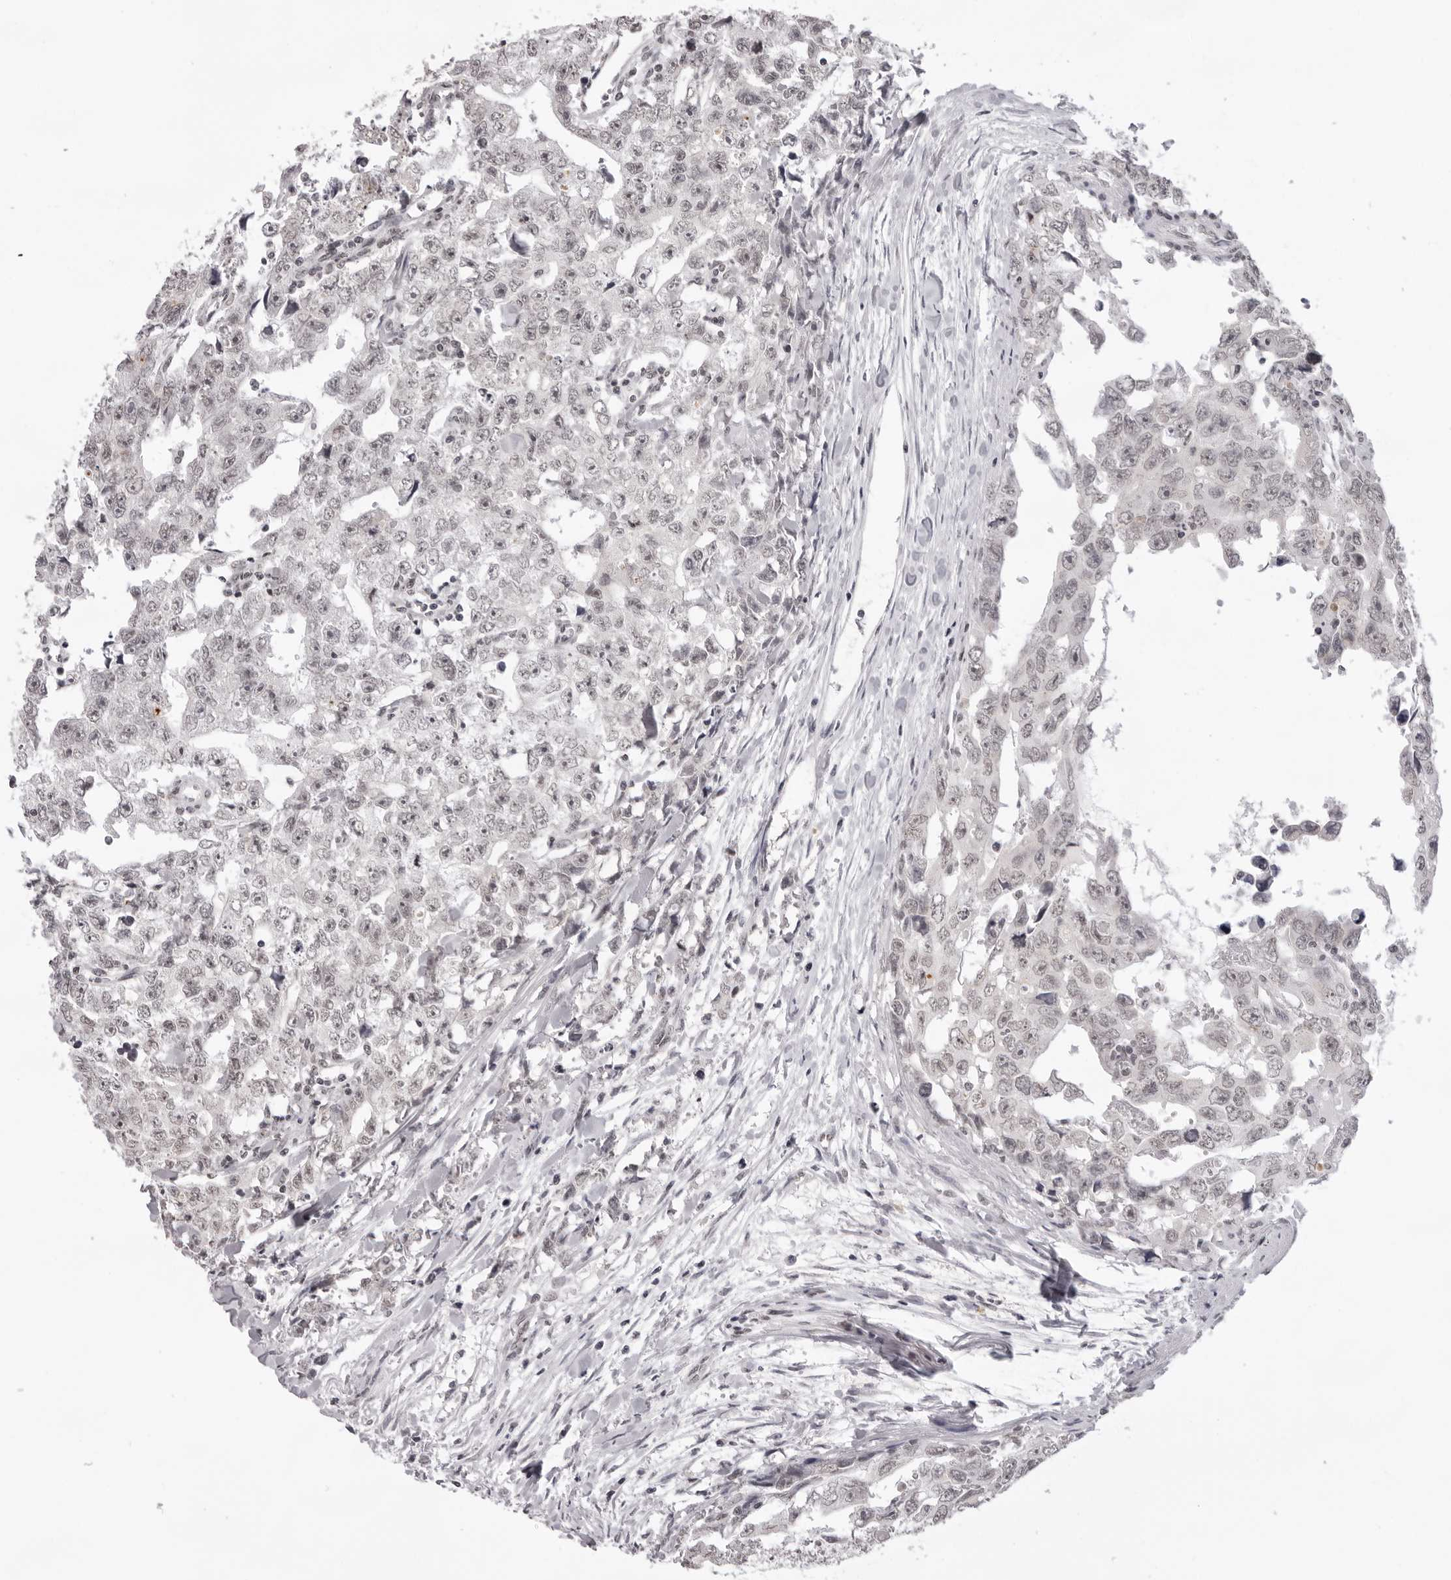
{"staining": {"intensity": "weak", "quantity": "25%-75%", "location": "nuclear"}, "tissue": "testis cancer", "cell_type": "Tumor cells", "image_type": "cancer", "snomed": [{"axis": "morphology", "description": "Carcinoma, Embryonal, NOS"}, {"axis": "topography", "description": "Testis"}], "caption": "Testis cancer stained for a protein displays weak nuclear positivity in tumor cells.", "gene": "NTM", "patient": {"sex": "male", "age": 28}}